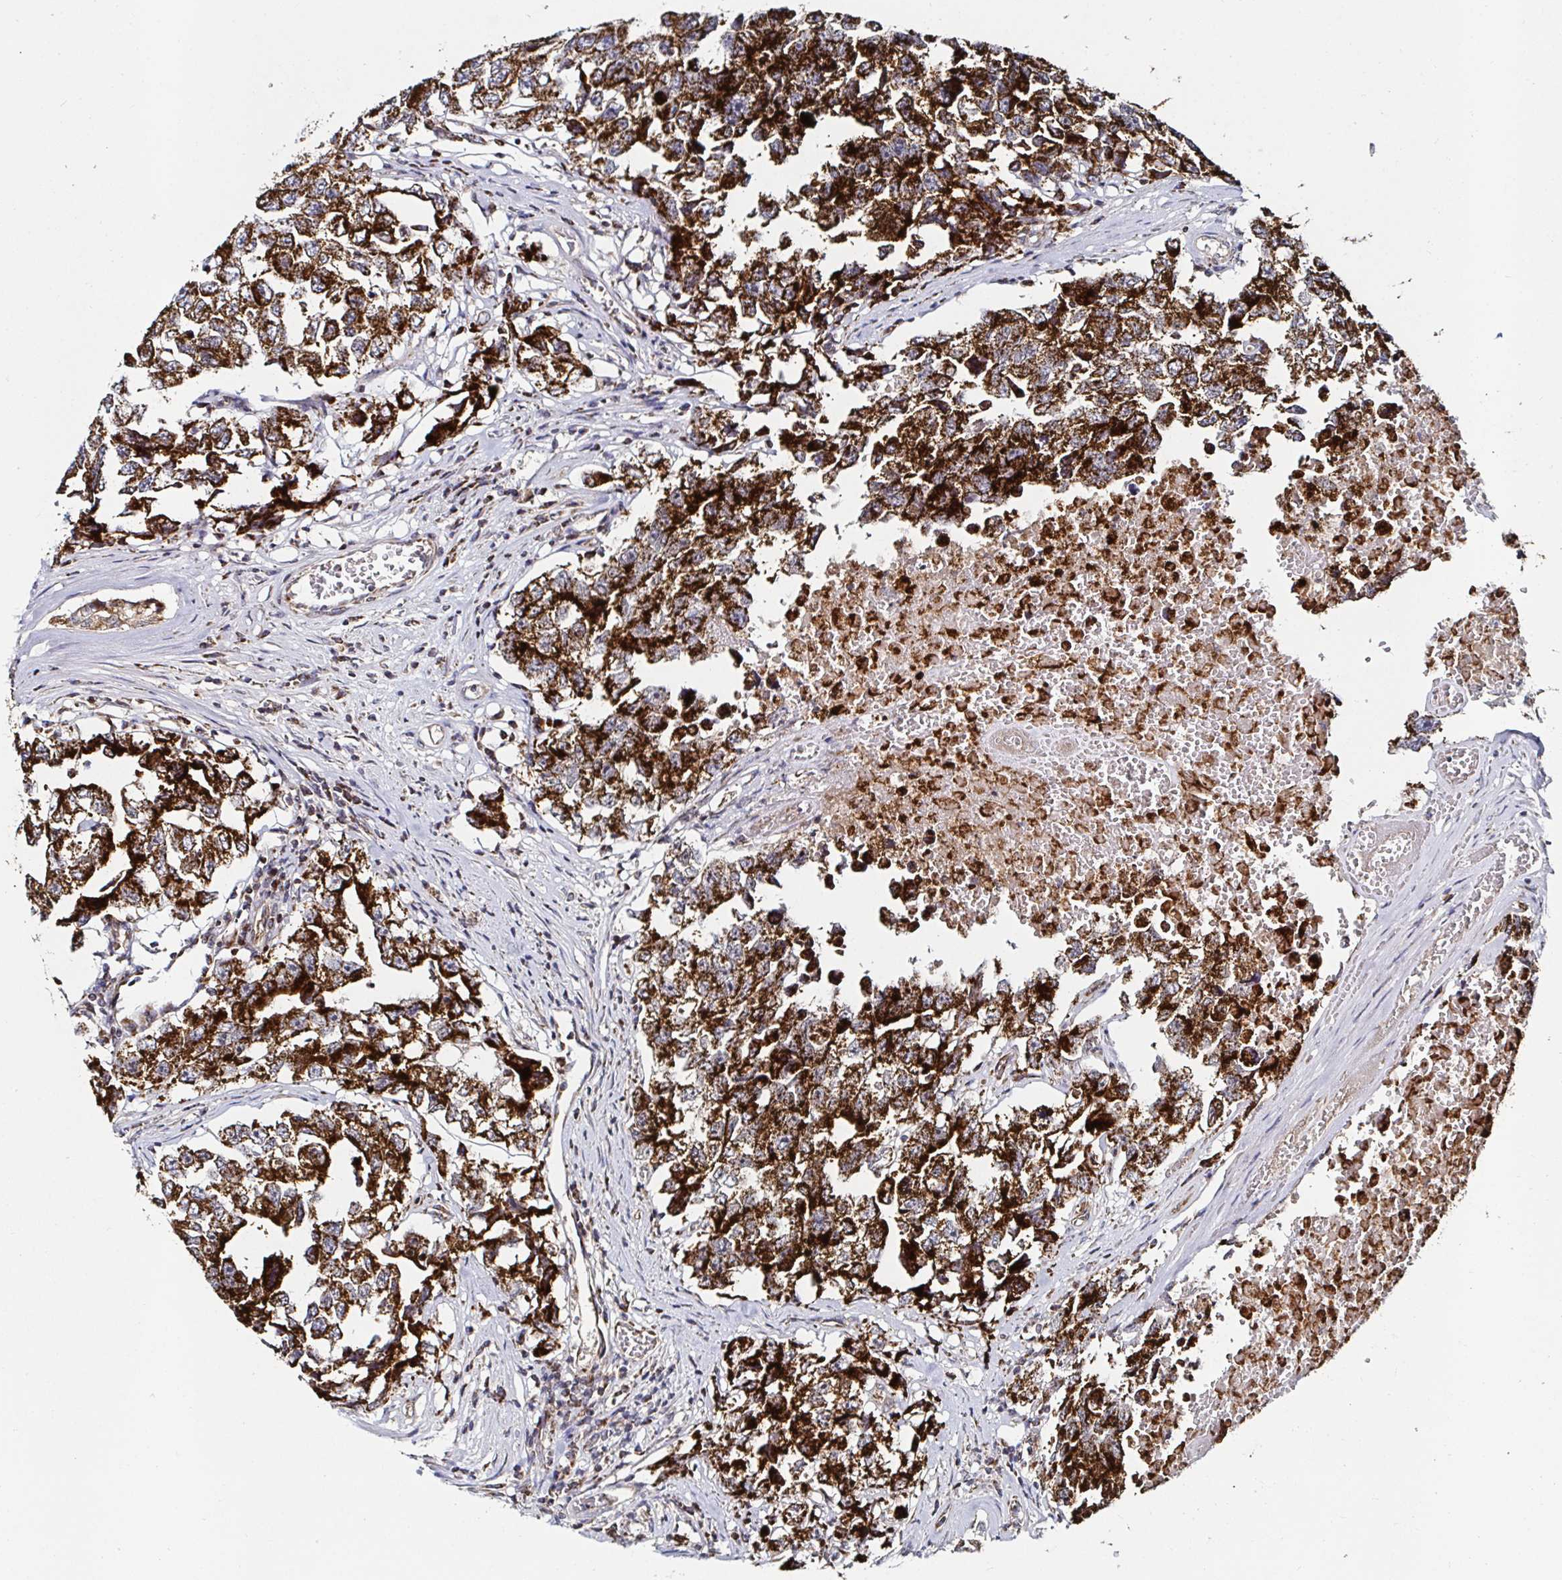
{"staining": {"intensity": "strong", "quantity": ">75%", "location": "cytoplasmic/membranous"}, "tissue": "testis cancer", "cell_type": "Tumor cells", "image_type": "cancer", "snomed": [{"axis": "morphology", "description": "Carcinoma, Embryonal, NOS"}, {"axis": "topography", "description": "Testis"}], "caption": "Testis cancer tissue reveals strong cytoplasmic/membranous positivity in approximately >75% of tumor cells, visualized by immunohistochemistry.", "gene": "ATAD3B", "patient": {"sex": "male", "age": 22}}